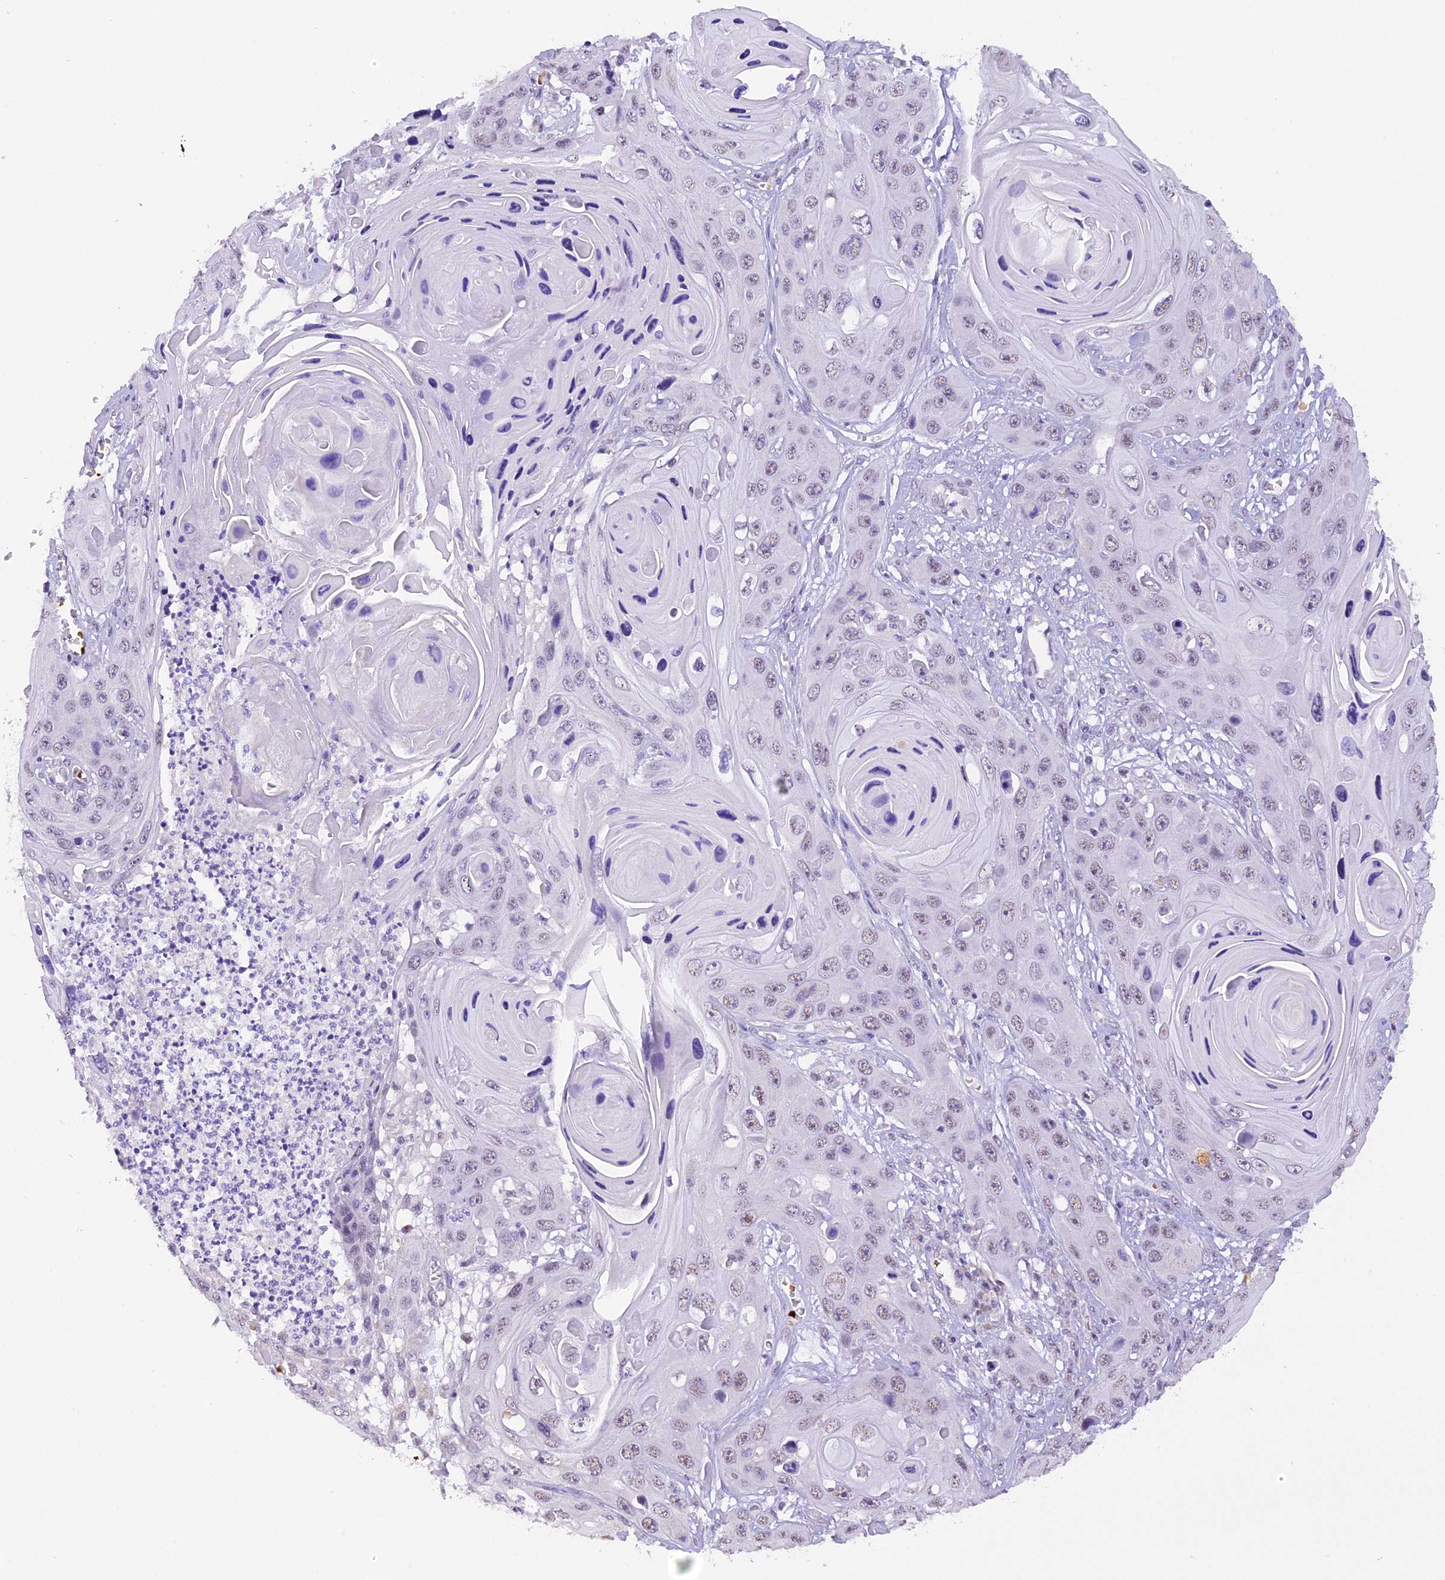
{"staining": {"intensity": "weak", "quantity": "<25%", "location": "nuclear"}, "tissue": "skin cancer", "cell_type": "Tumor cells", "image_type": "cancer", "snomed": [{"axis": "morphology", "description": "Squamous cell carcinoma, NOS"}, {"axis": "topography", "description": "Skin"}], "caption": "IHC photomicrograph of squamous cell carcinoma (skin) stained for a protein (brown), which exhibits no positivity in tumor cells.", "gene": "AHSP", "patient": {"sex": "male", "age": 55}}